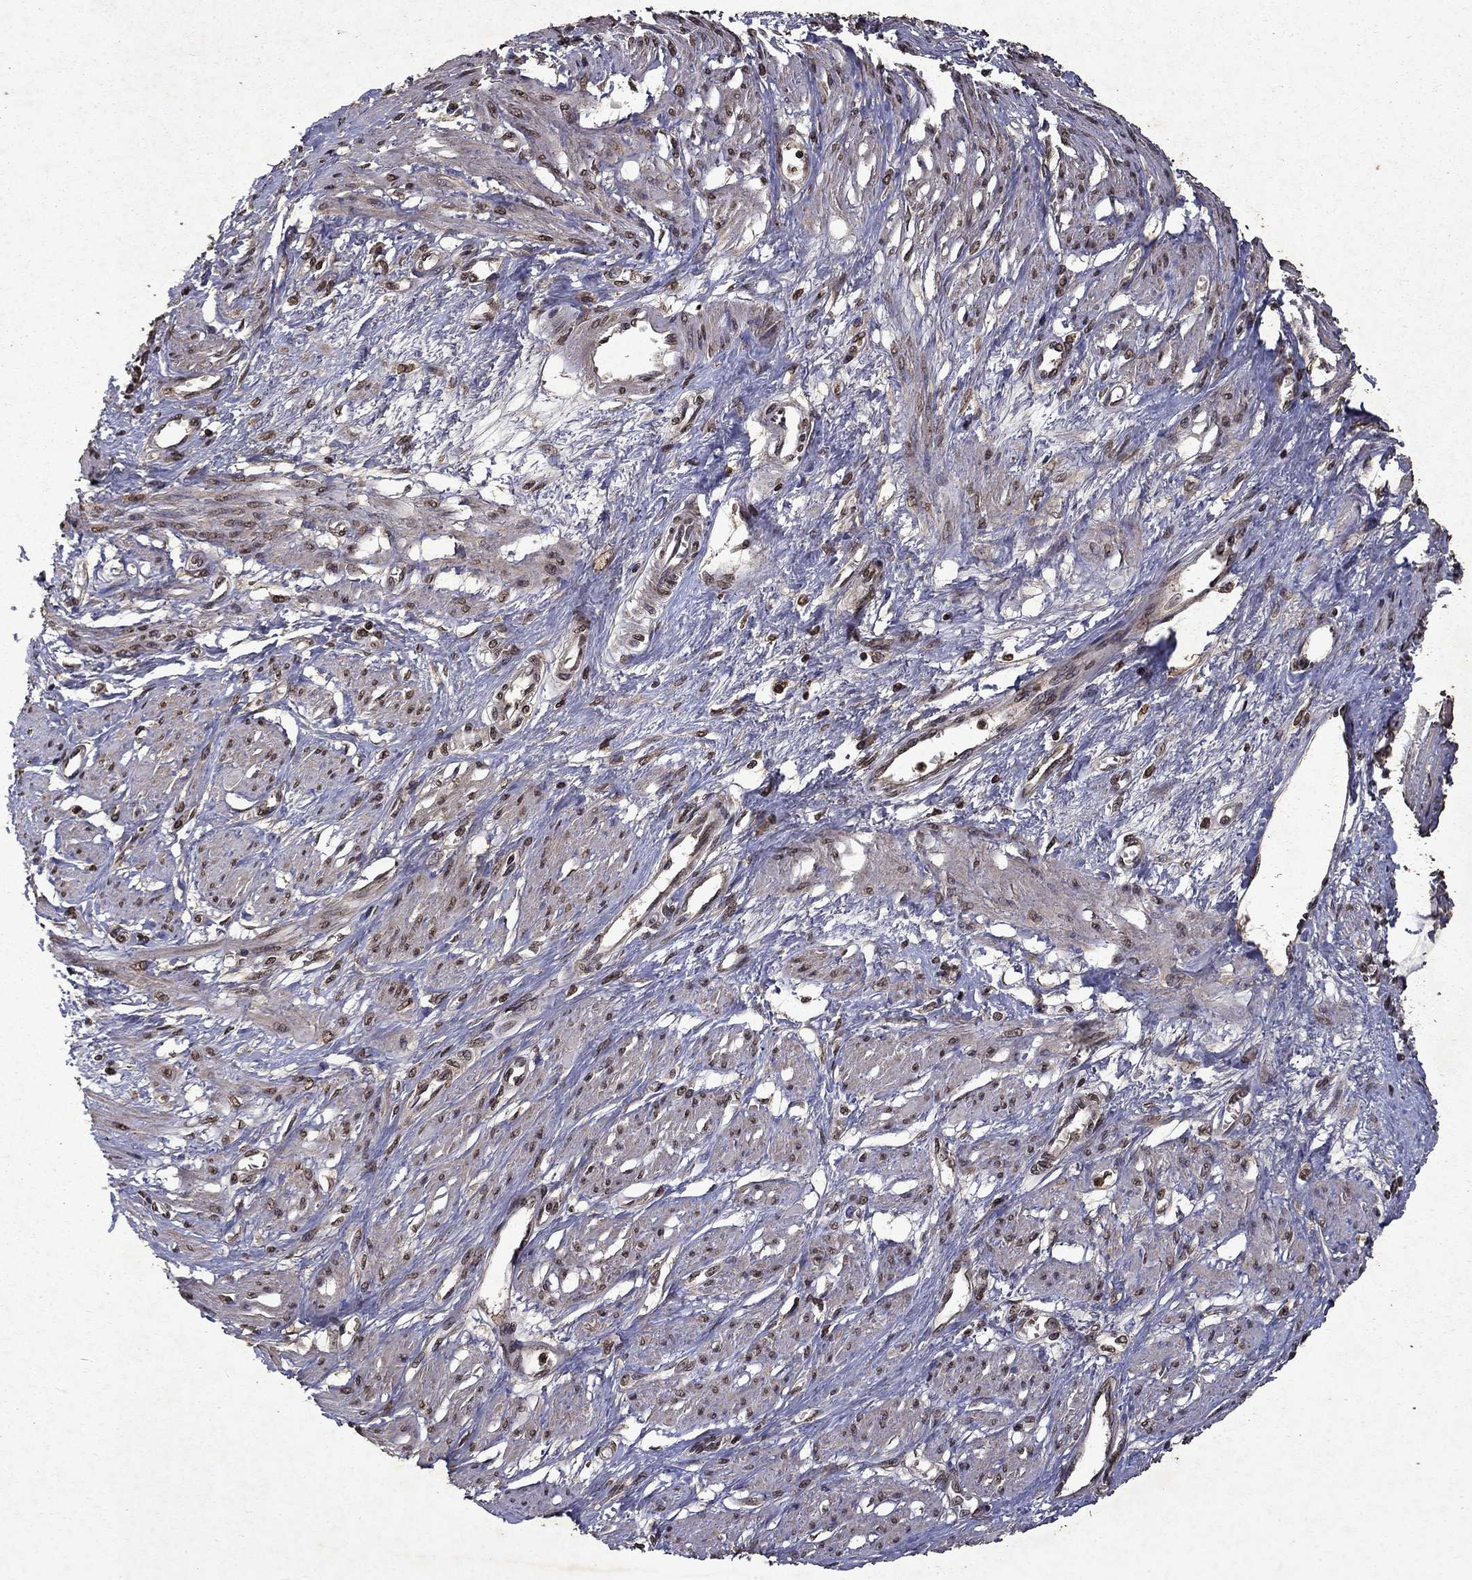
{"staining": {"intensity": "moderate", "quantity": ">75%", "location": "nuclear"}, "tissue": "smooth muscle", "cell_type": "Smooth muscle cells", "image_type": "normal", "snomed": [{"axis": "morphology", "description": "Normal tissue, NOS"}, {"axis": "topography", "description": "Smooth muscle"}, {"axis": "topography", "description": "Uterus"}], "caption": "DAB immunohistochemical staining of unremarkable smooth muscle displays moderate nuclear protein positivity in about >75% of smooth muscle cells. (Brightfield microscopy of DAB IHC at high magnification).", "gene": "PIN4", "patient": {"sex": "female", "age": 39}}